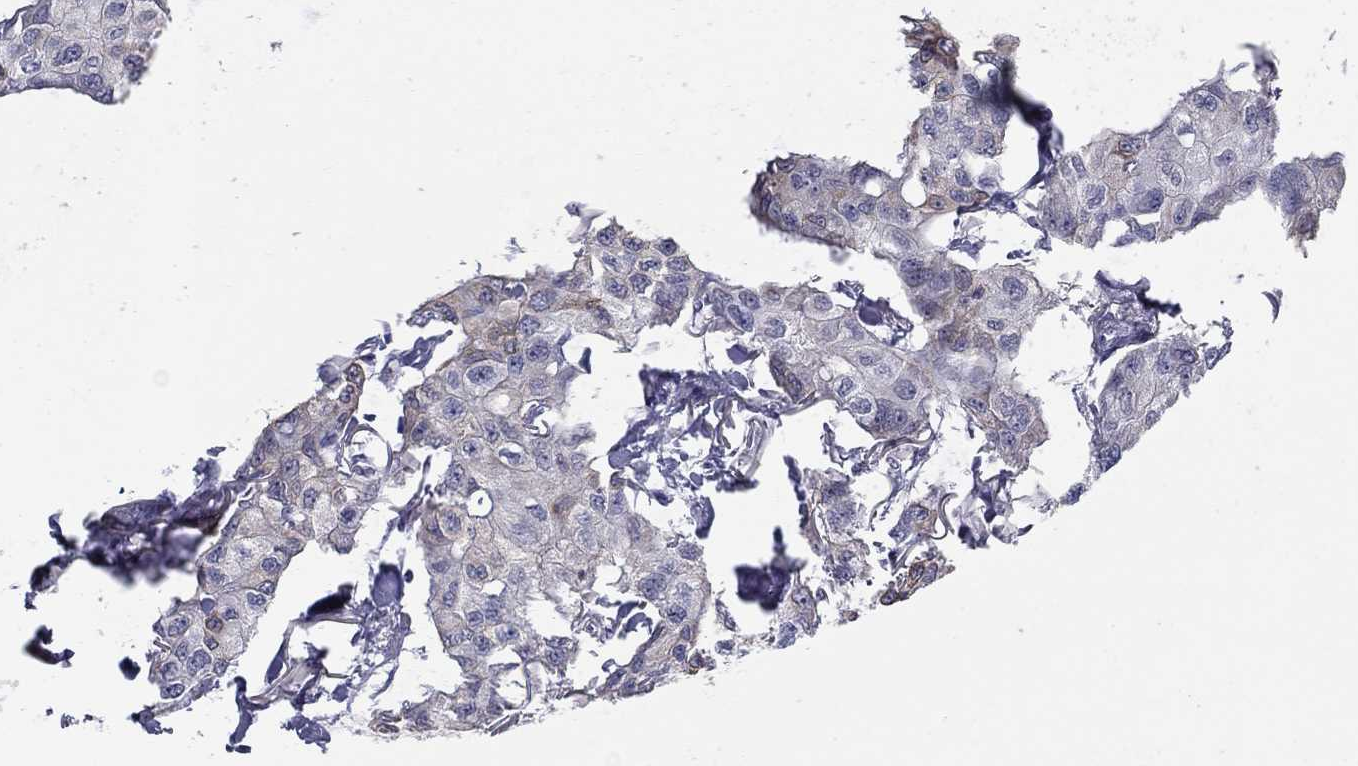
{"staining": {"intensity": "negative", "quantity": "none", "location": "none"}, "tissue": "breast cancer", "cell_type": "Tumor cells", "image_type": "cancer", "snomed": [{"axis": "morphology", "description": "Duct carcinoma"}, {"axis": "topography", "description": "Breast"}], "caption": "Tumor cells show no significant protein expression in breast invasive ductal carcinoma.", "gene": "KRT75", "patient": {"sex": "female", "age": 80}}